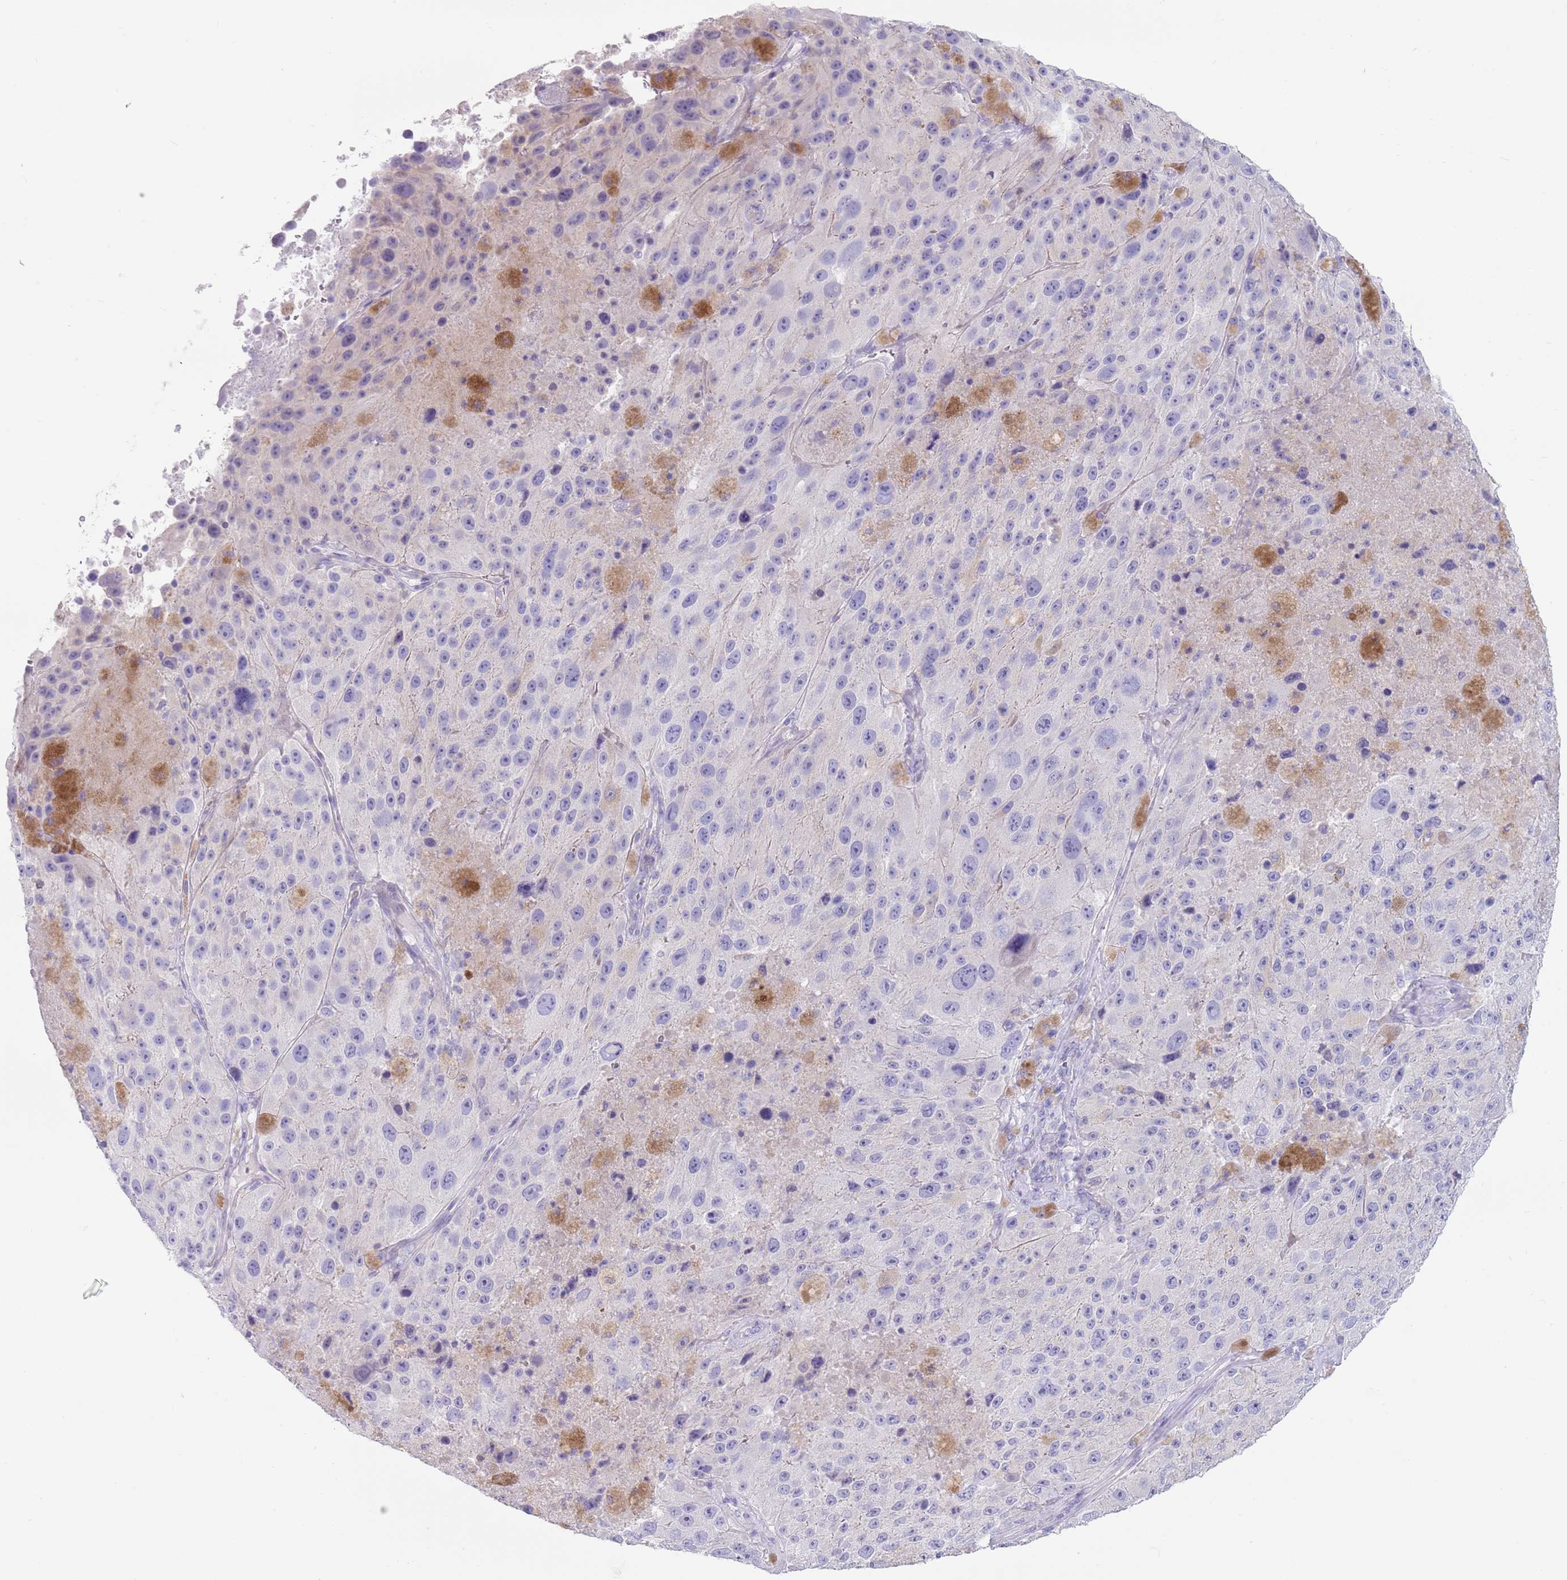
{"staining": {"intensity": "negative", "quantity": "none", "location": "none"}, "tissue": "melanoma", "cell_type": "Tumor cells", "image_type": "cancer", "snomed": [{"axis": "morphology", "description": "Malignant melanoma, Metastatic site"}, {"axis": "topography", "description": "Lymph node"}], "caption": "Tumor cells are negative for brown protein staining in malignant melanoma (metastatic site). Nuclei are stained in blue.", "gene": "CPXM2", "patient": {"sex": "male", "age": 62}}